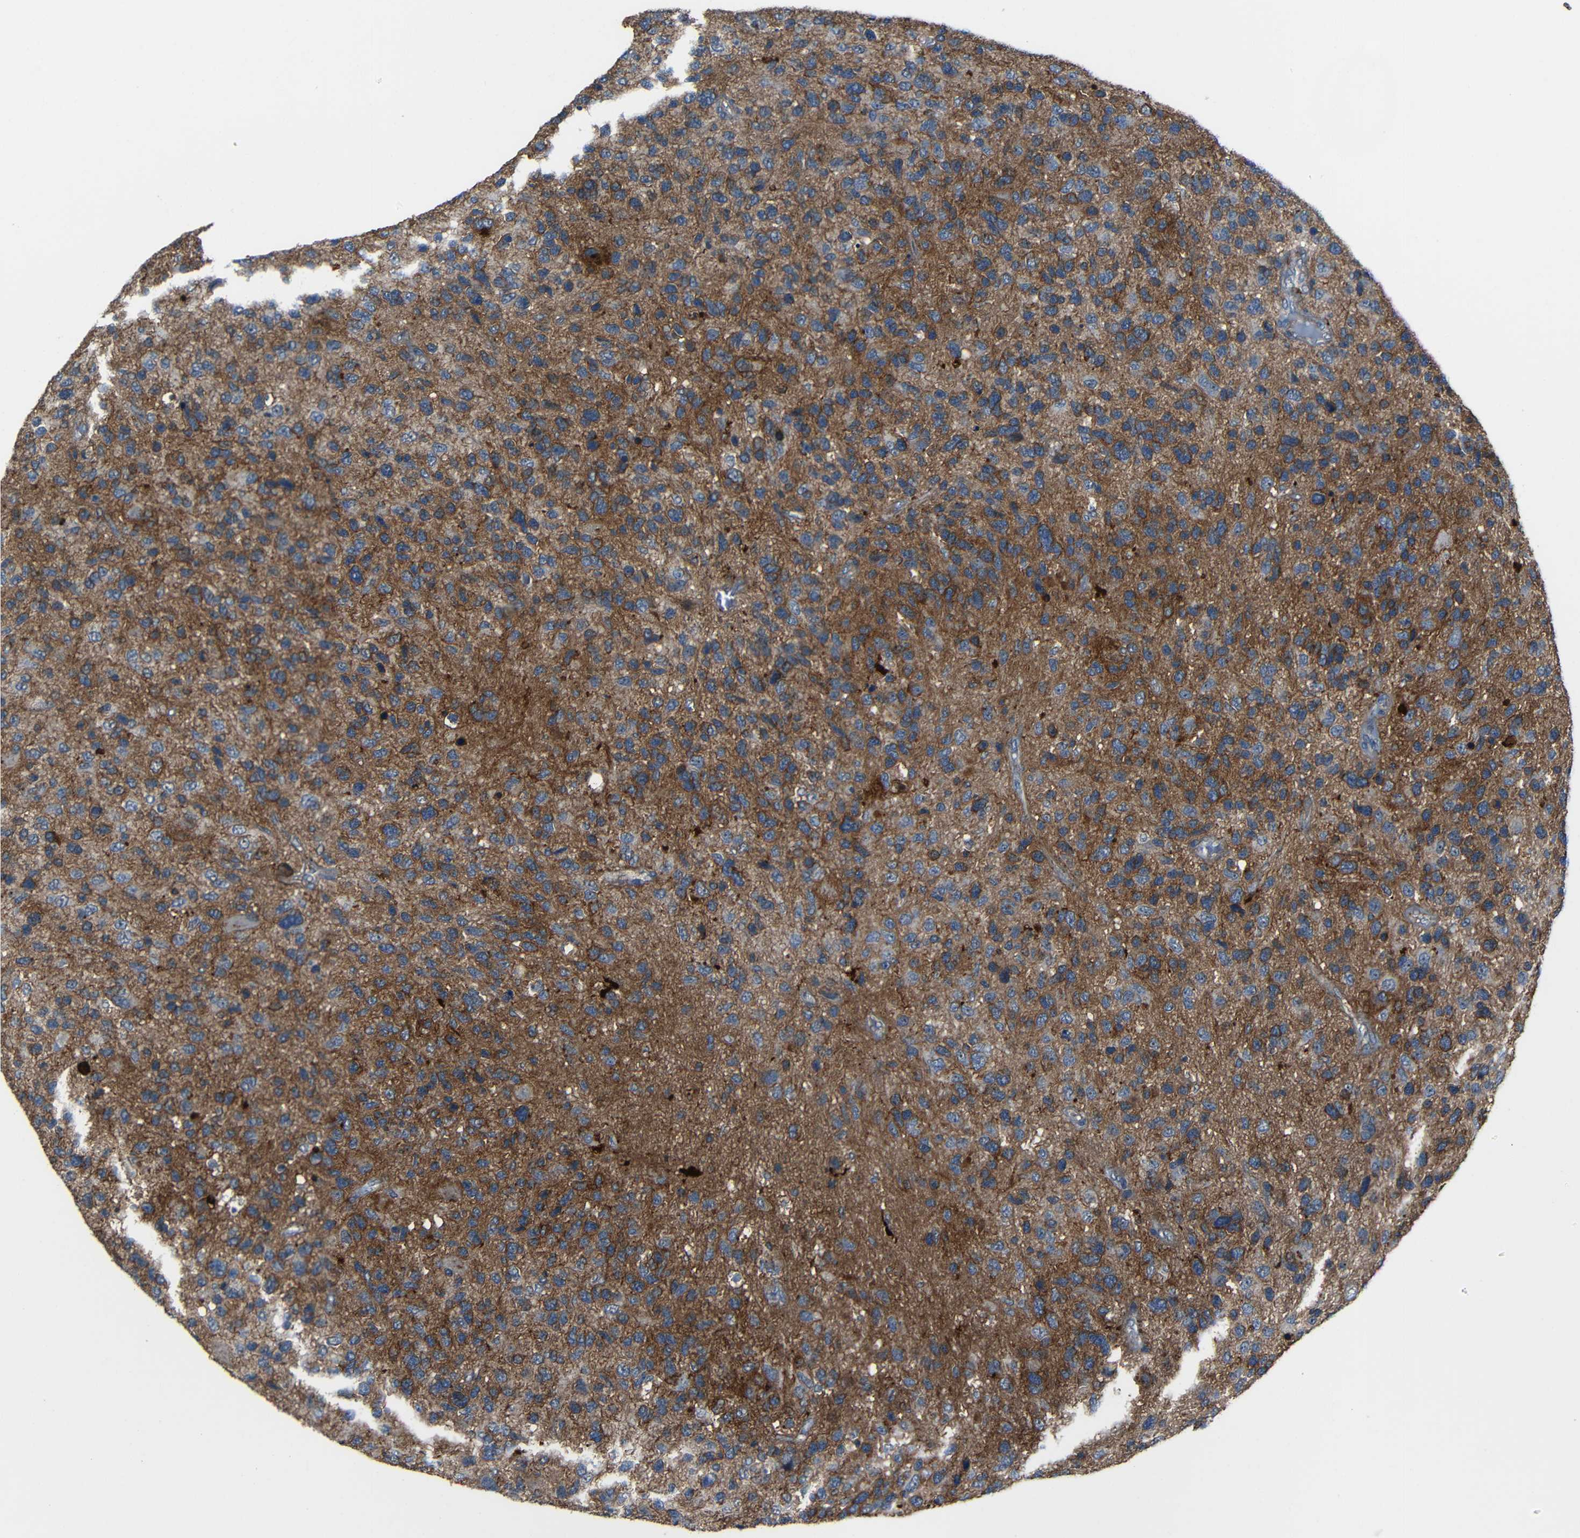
{"staining": {"intensity": "negative", "quantity": "none", "location": "none"}, "tissue": "glioma", "cell_type": "Tumor cells", "image_type": "cancer", "snomed": [{"axis": "morphology", "description": "Glioma, malignant, High grade"}, {"axis": "topography", "description": "Brain"}], "caption": "A photomicrograph of glioma stained for a protein demonstrates no brown staining in tumor cells.", "gene": "DNAJC5", "patient": {"sex": "female", "age": 58}}